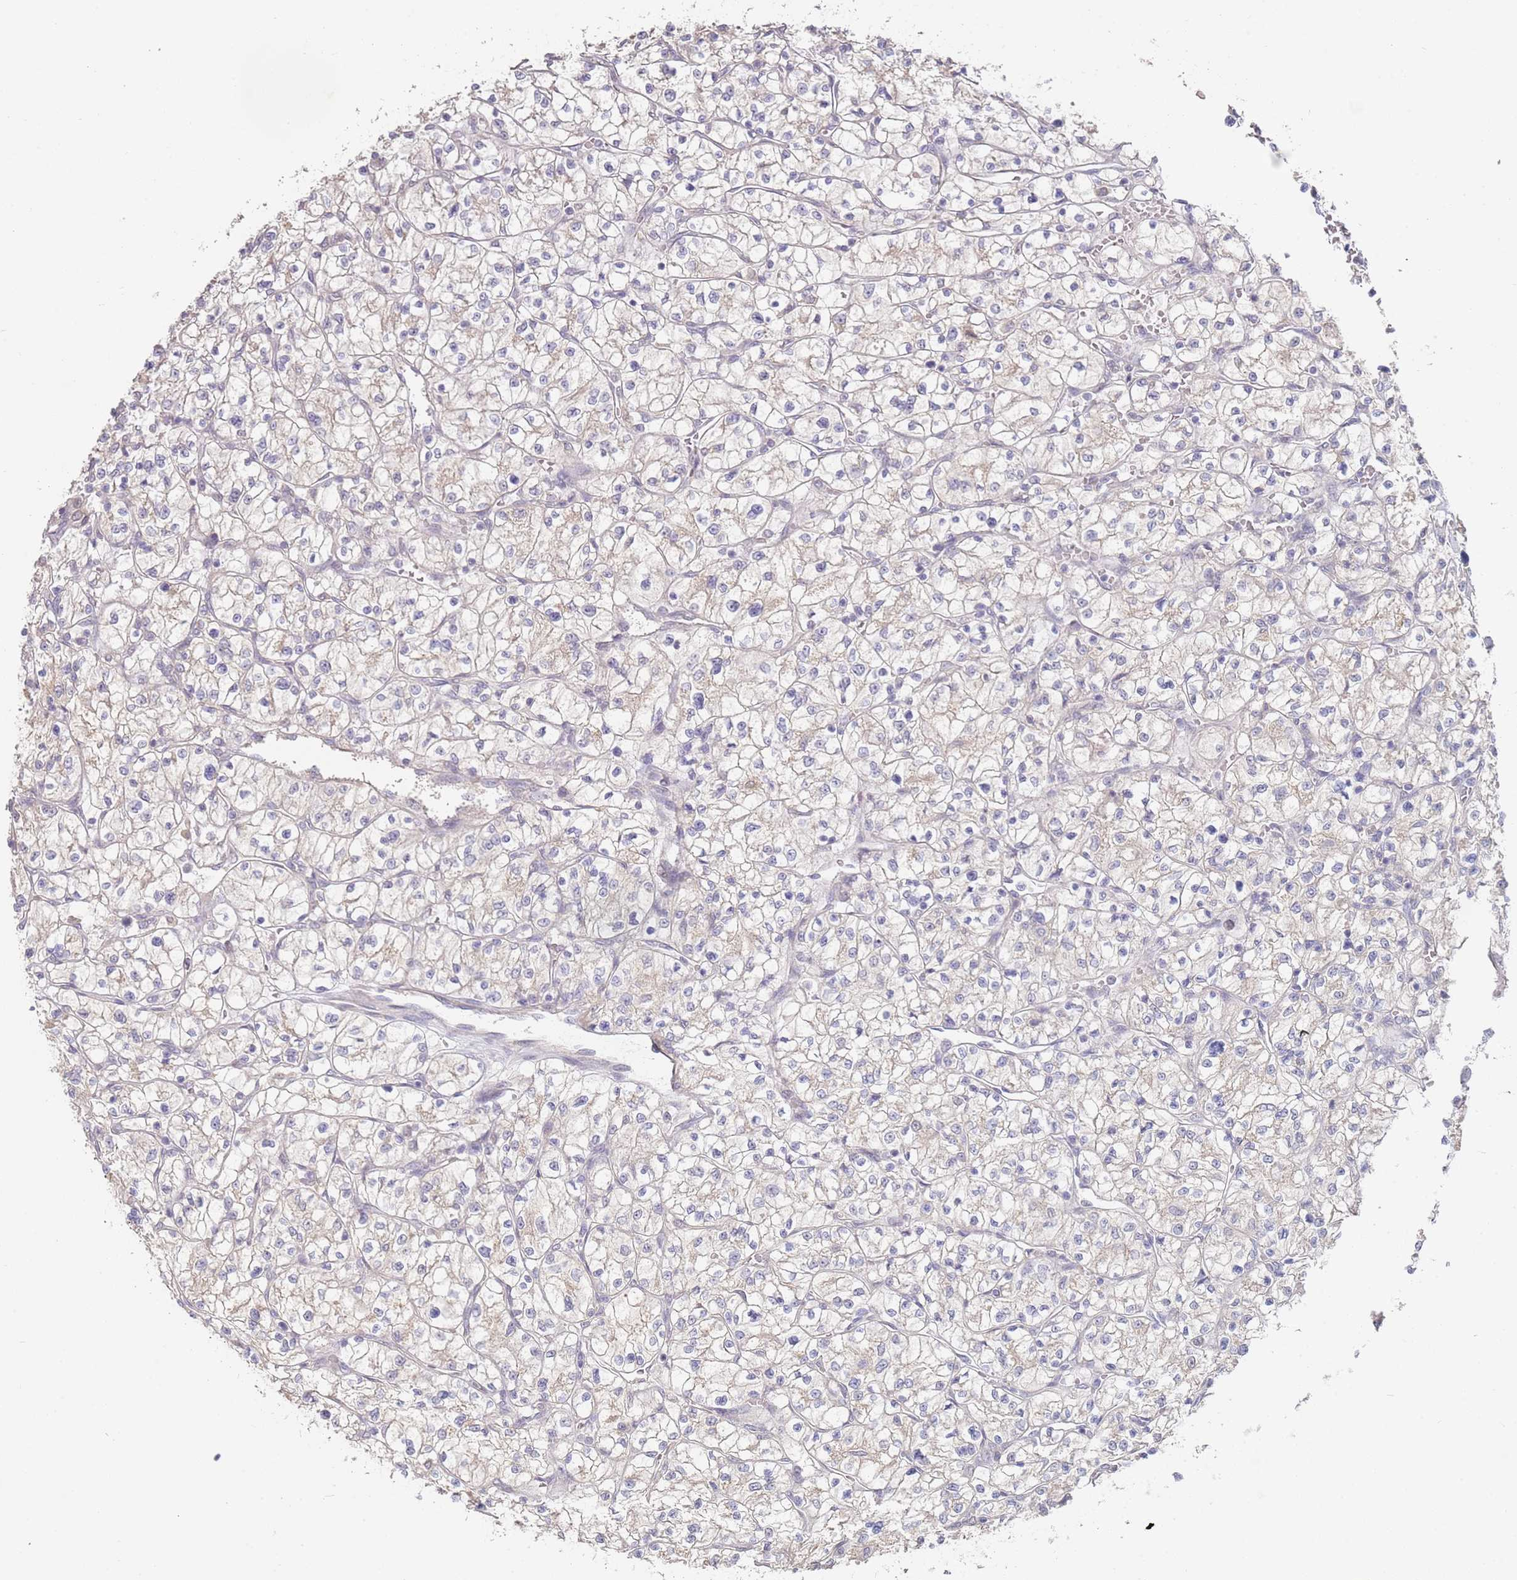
{"staining": {"intensity": "weak", "quantity": "<25%", "location": "cytoplasmic/membranous"}, "tissue": "renal cancer", "cell_type": "Tumor cells", "image_type": "cancer", "snomed": [{"axis": "morphology", "description": "Adenocarcinoma, NOS"}, {"axis": "topography", "description": "Kidney"}], "caption": "An immunohistochemistry photomicrograph of renal adenocarcinoma is shown. There is no staining in tumor cells of renal adenocarcinoma.", "gene": "WDR93", "patient": {"sex": "female", "age": 64}}